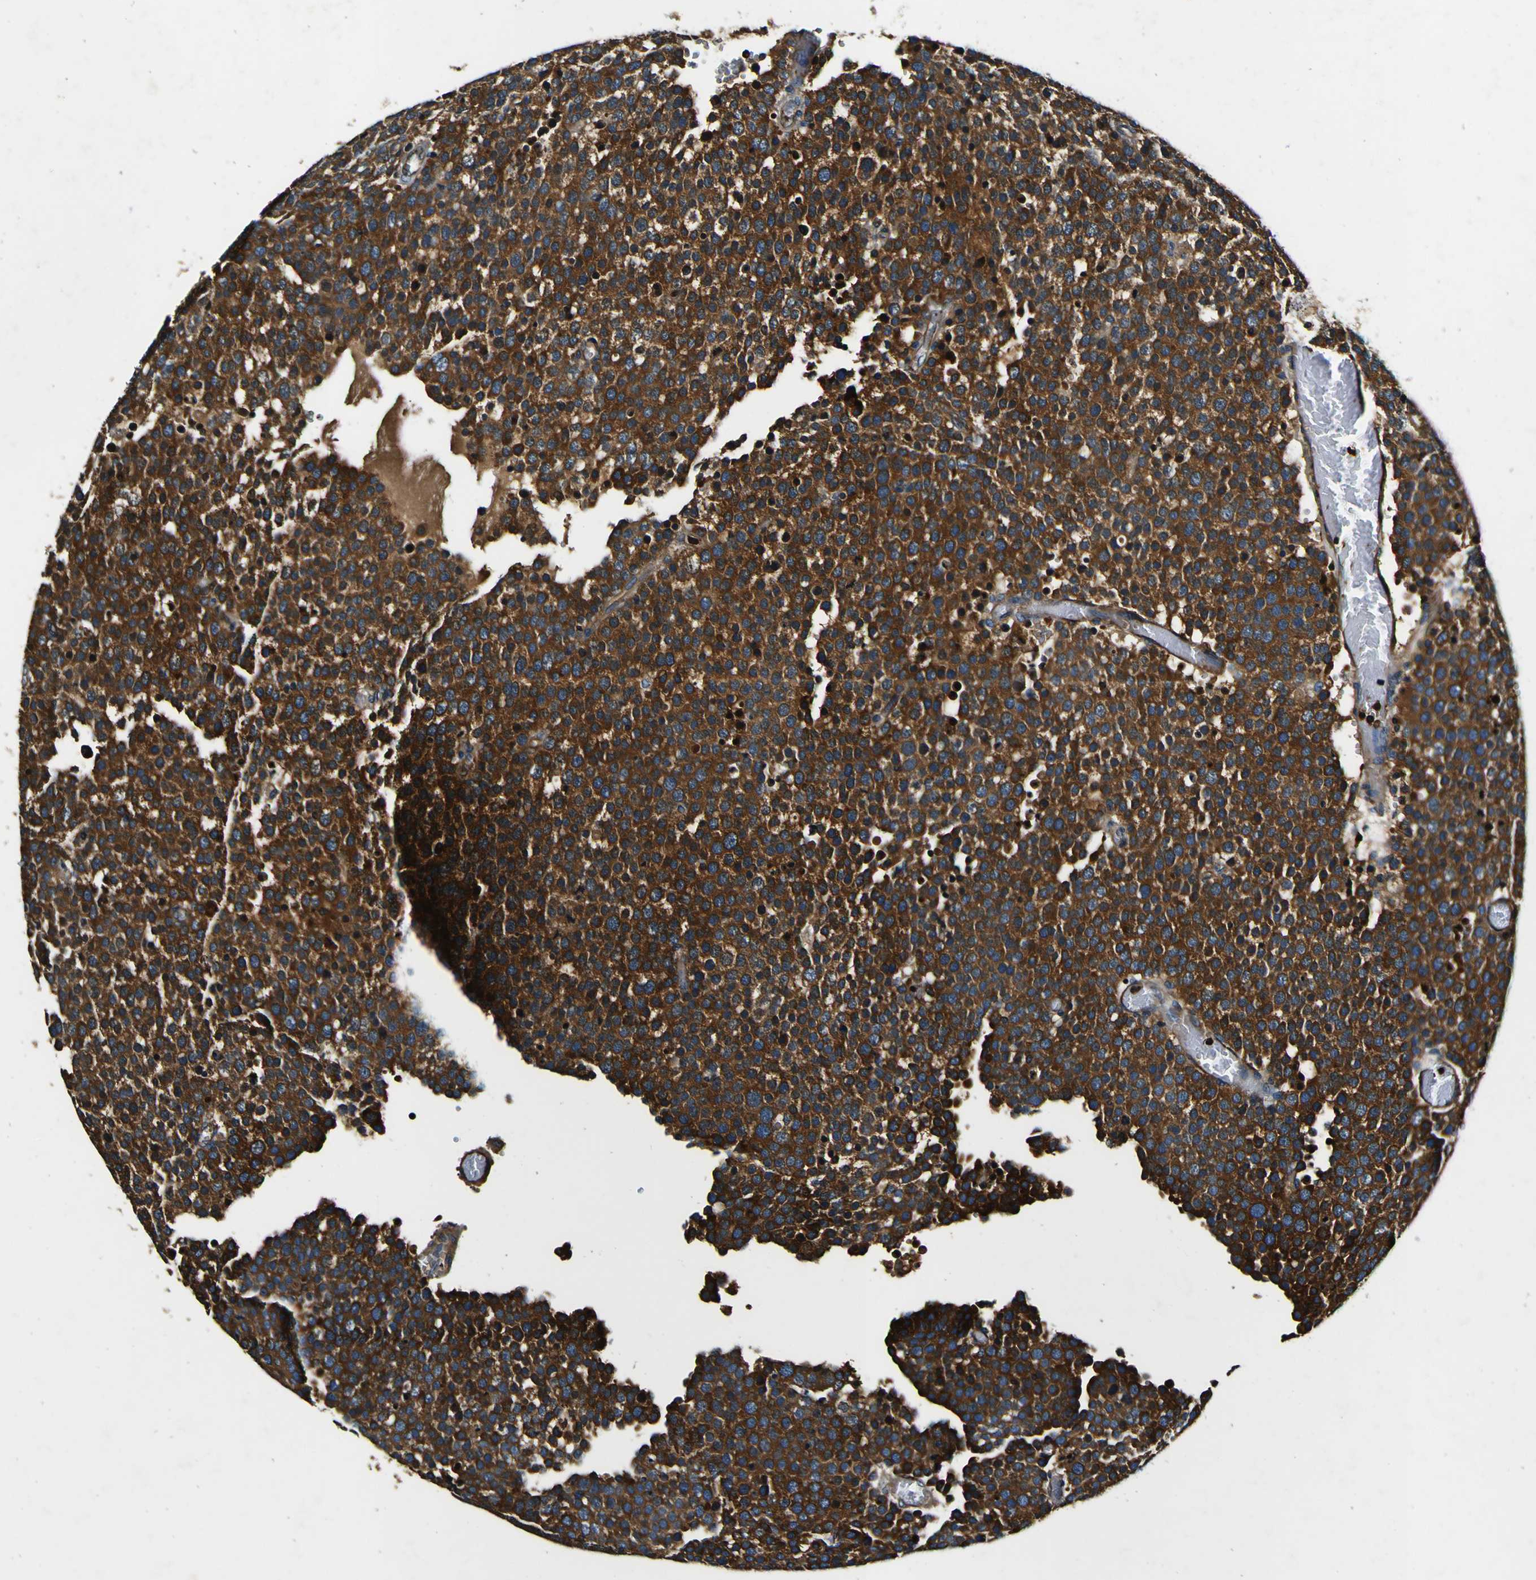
{"staining": {"intensity": "strong", "quantity": ">75%", "location": "cytoplasmic/membranous"}, "tissue": "testis cancer", "cell_type": "Tumor cells", "image_type": "cancer", "snomed": [{"axis": "morphology", "description": "Normal tissue, NOS"}, {"axis": "morphology", "description": "Seminoma, NOS"}, {"axis": "topography", "description": "Testis"}], "caption": "DAB immunohistochemical staining of testis cancer (seminoma) shows strong cytoplasmic/membranous protein positivity in about >75% of tumor cells.", "gene": "RHOT2", "patient": {"sex": "male", "age": 71}}